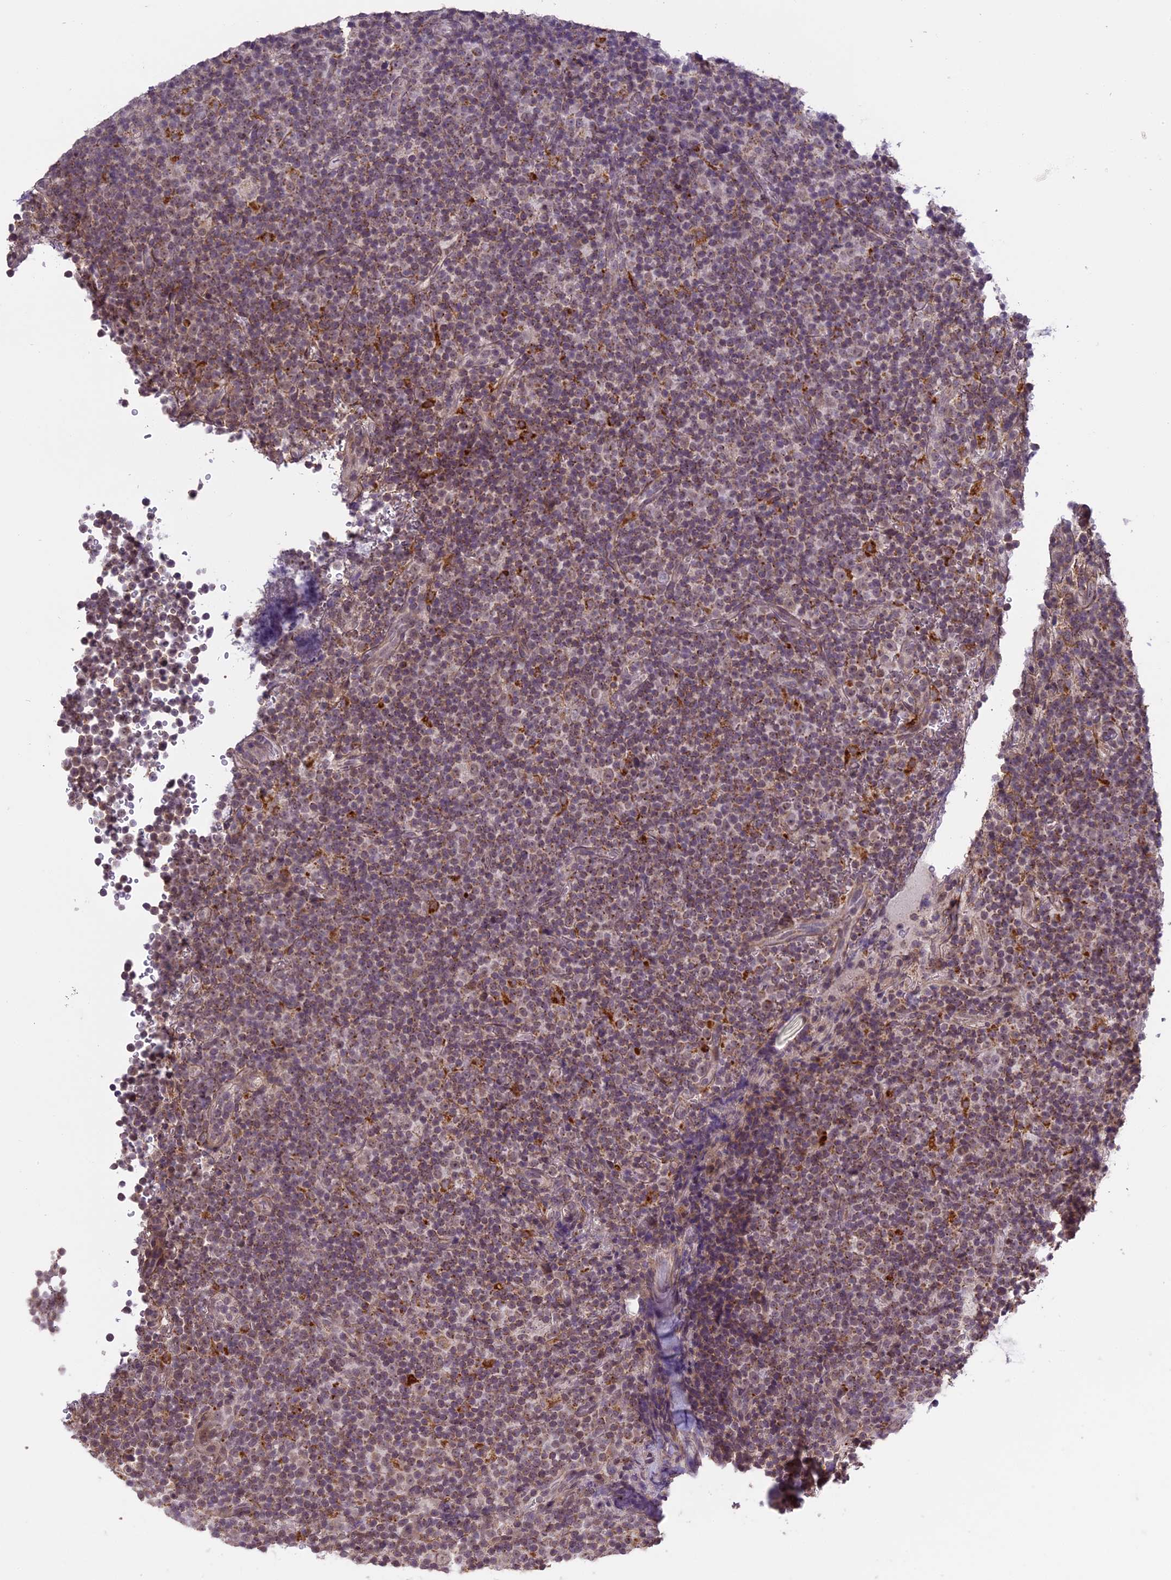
{"staining": {"intensity": "weak", "quantity": "25%-75%", "location": "nuclear"}, "tissue": "lymphoma", "cell_type": "Tumor cells", "image_type": "cancer", "snomed": [{"axis": "morphology", "description": "Malignant lymphoma, non-Hodgkin's type, Low grade"}, {"axis": "topography", "description": "Lymph node"}], "caption": "IHC photomicrograph of malignant lymphoma, non-Hodgkin's type (low-grade) stained for a protein (brown), which demonstrates low levels of weak nuclear staining in approximately 25%-75% of tumor cells.", "gene": "ERG28", "patient": {"sex": "female", "age": 67}}